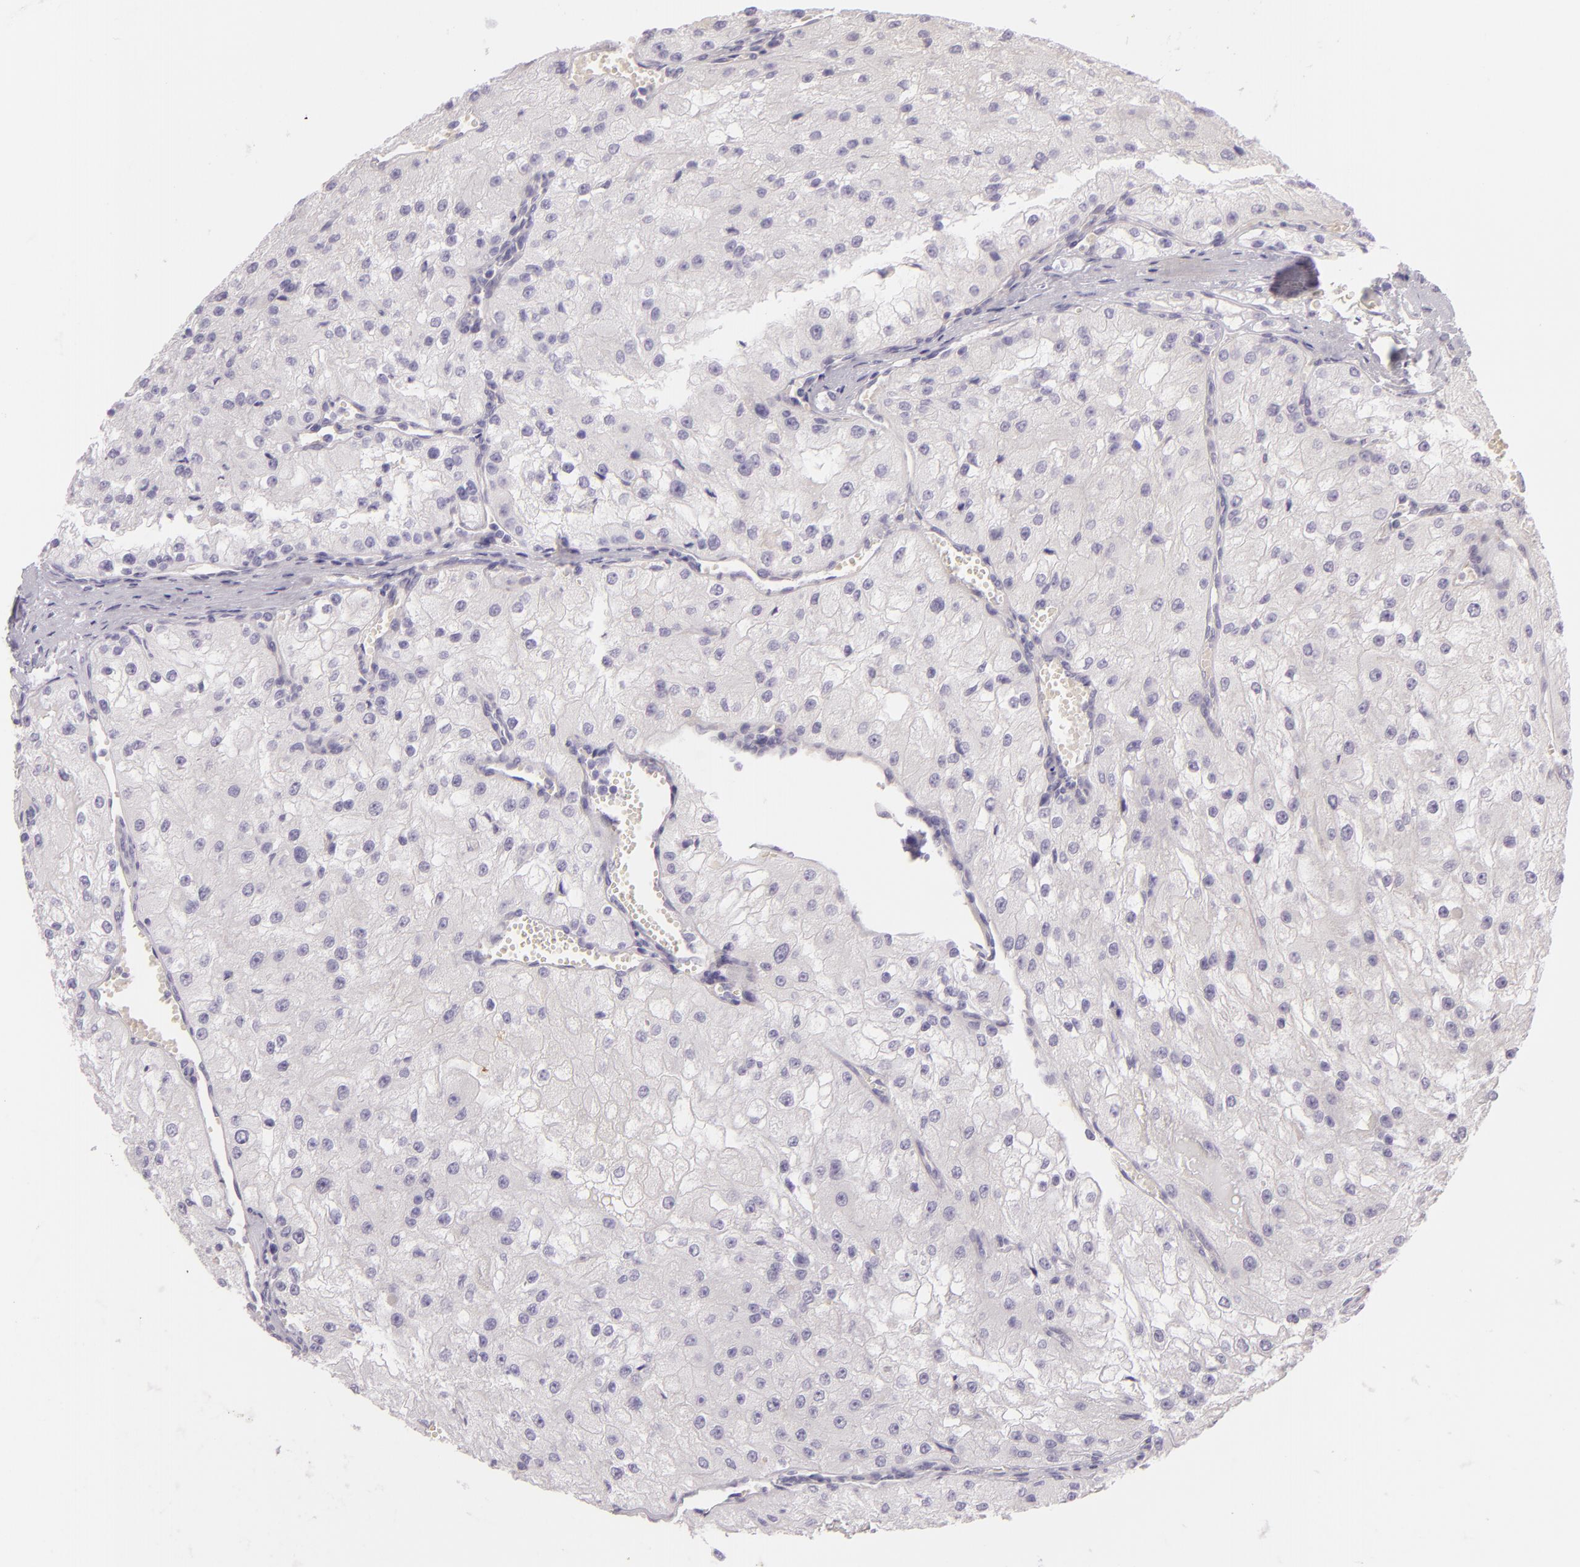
{"staining": {"intensity": "negative", "quantity": "none", "location": "none"}, "tissue": "renal cancer", "cell_type": "Tumor cells", "image_type": "cancer", "snomed": [{"axis": "morphology", "description": "Adenocarcinoma, NOS"}, {"axis": "topography", "description": "Kidney"}], "caption": "An immunohistochemistry (IHC) photomicrograph of renal adenocarcinoma is shown. There is no staining in tumor cells of renal adenocarcinoma.", "gene": "ZC3H7B", "patient": {"sex": "female", "age": 74}}